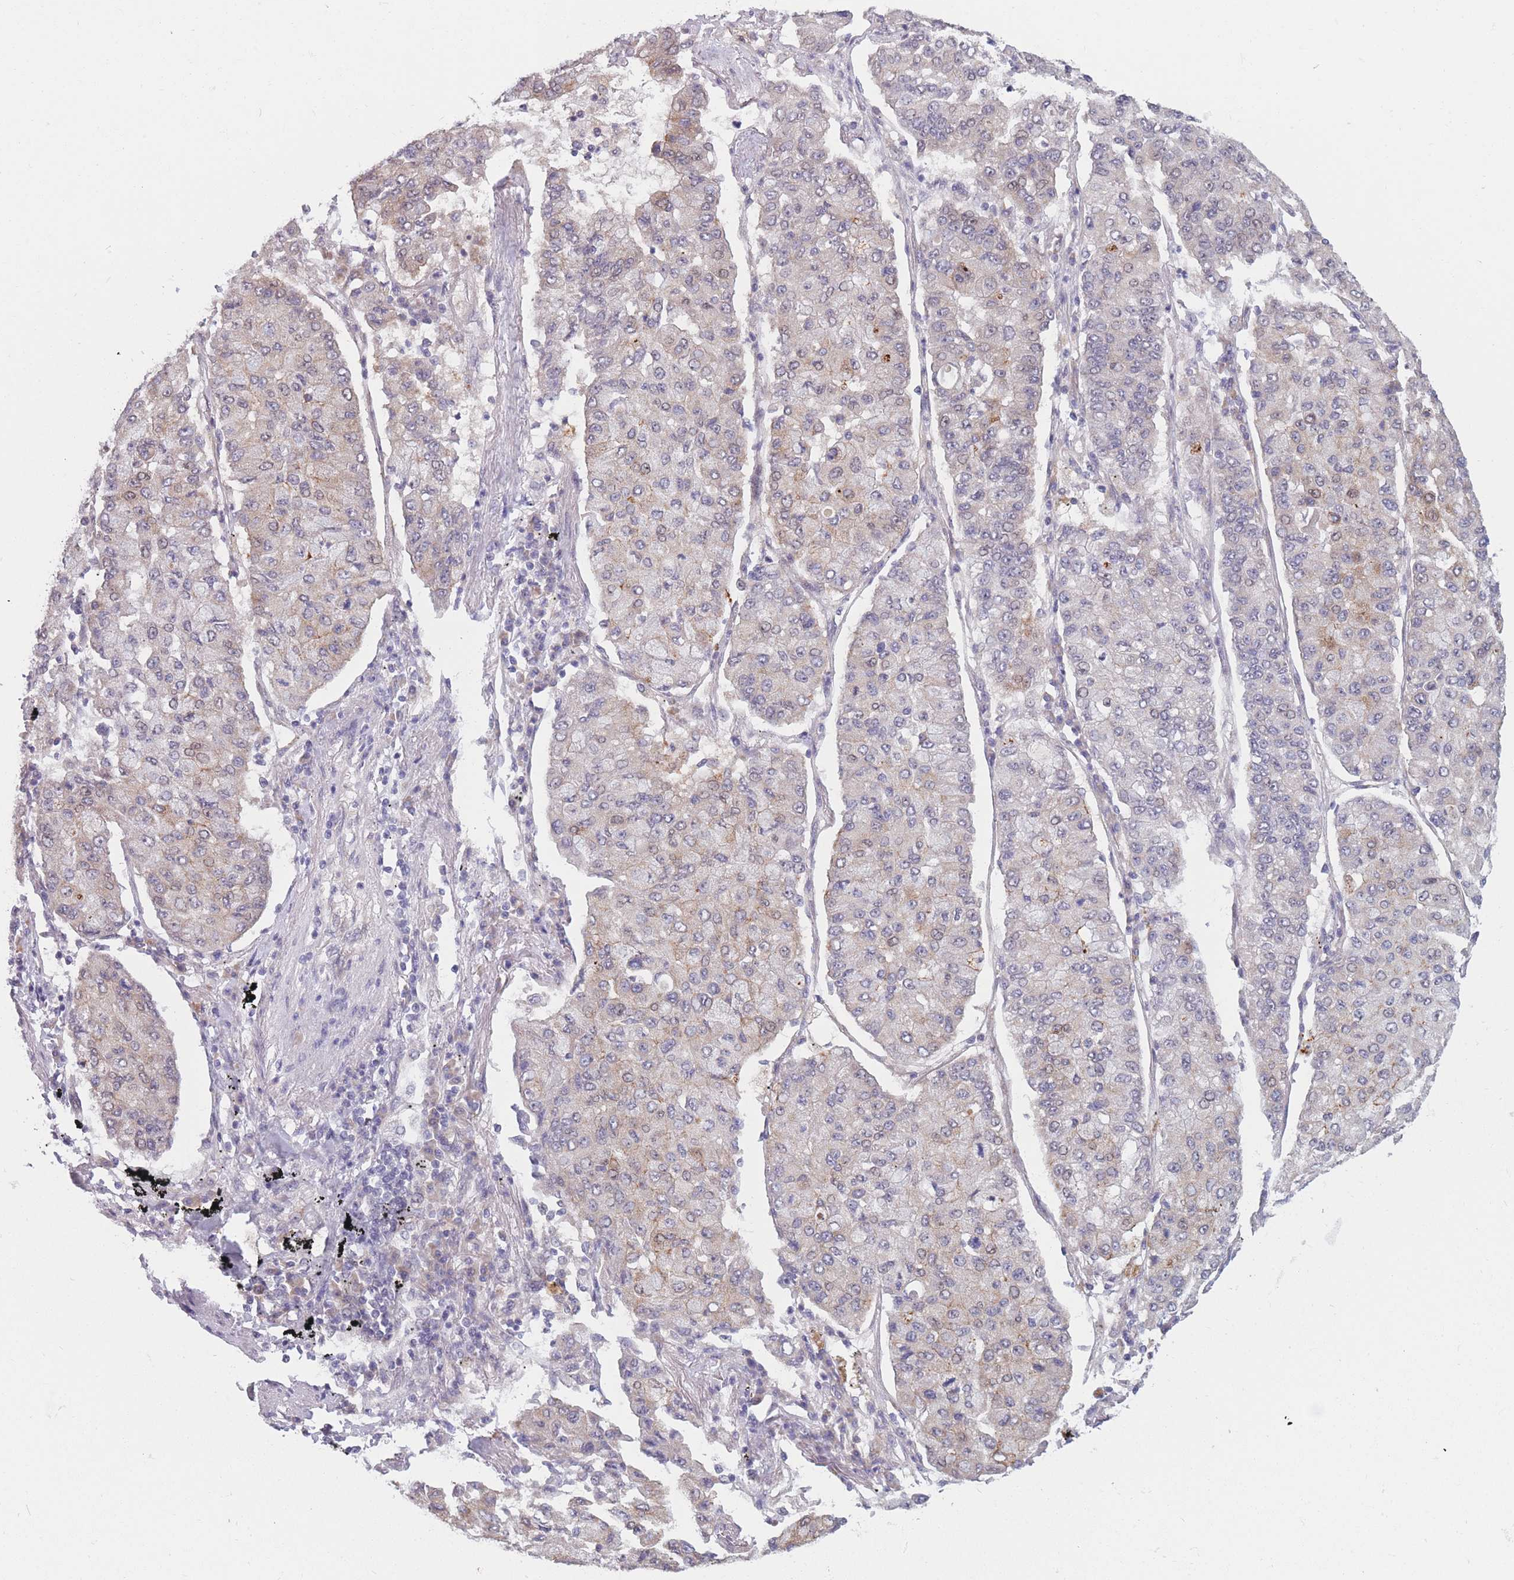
{"staining": {"intensity": "weak", "quantity": "<25%", "location": "cytoplasmic/membranous"}, "tissue": "lung cancer", "cell_type": "Tumor cells", "image_type": "cancer", "snomed": [{"axis": "morphology", "description": "Squamous cell carcinoma, NOS"}, {"axis": "topography", "description": "Lung"}], "caption": "The image demonstrates no staining of tumor cells in squamous cell carcinoma (lung).", "gene": "COL27A1", "patient": {"sex": "male", "age": 74}}